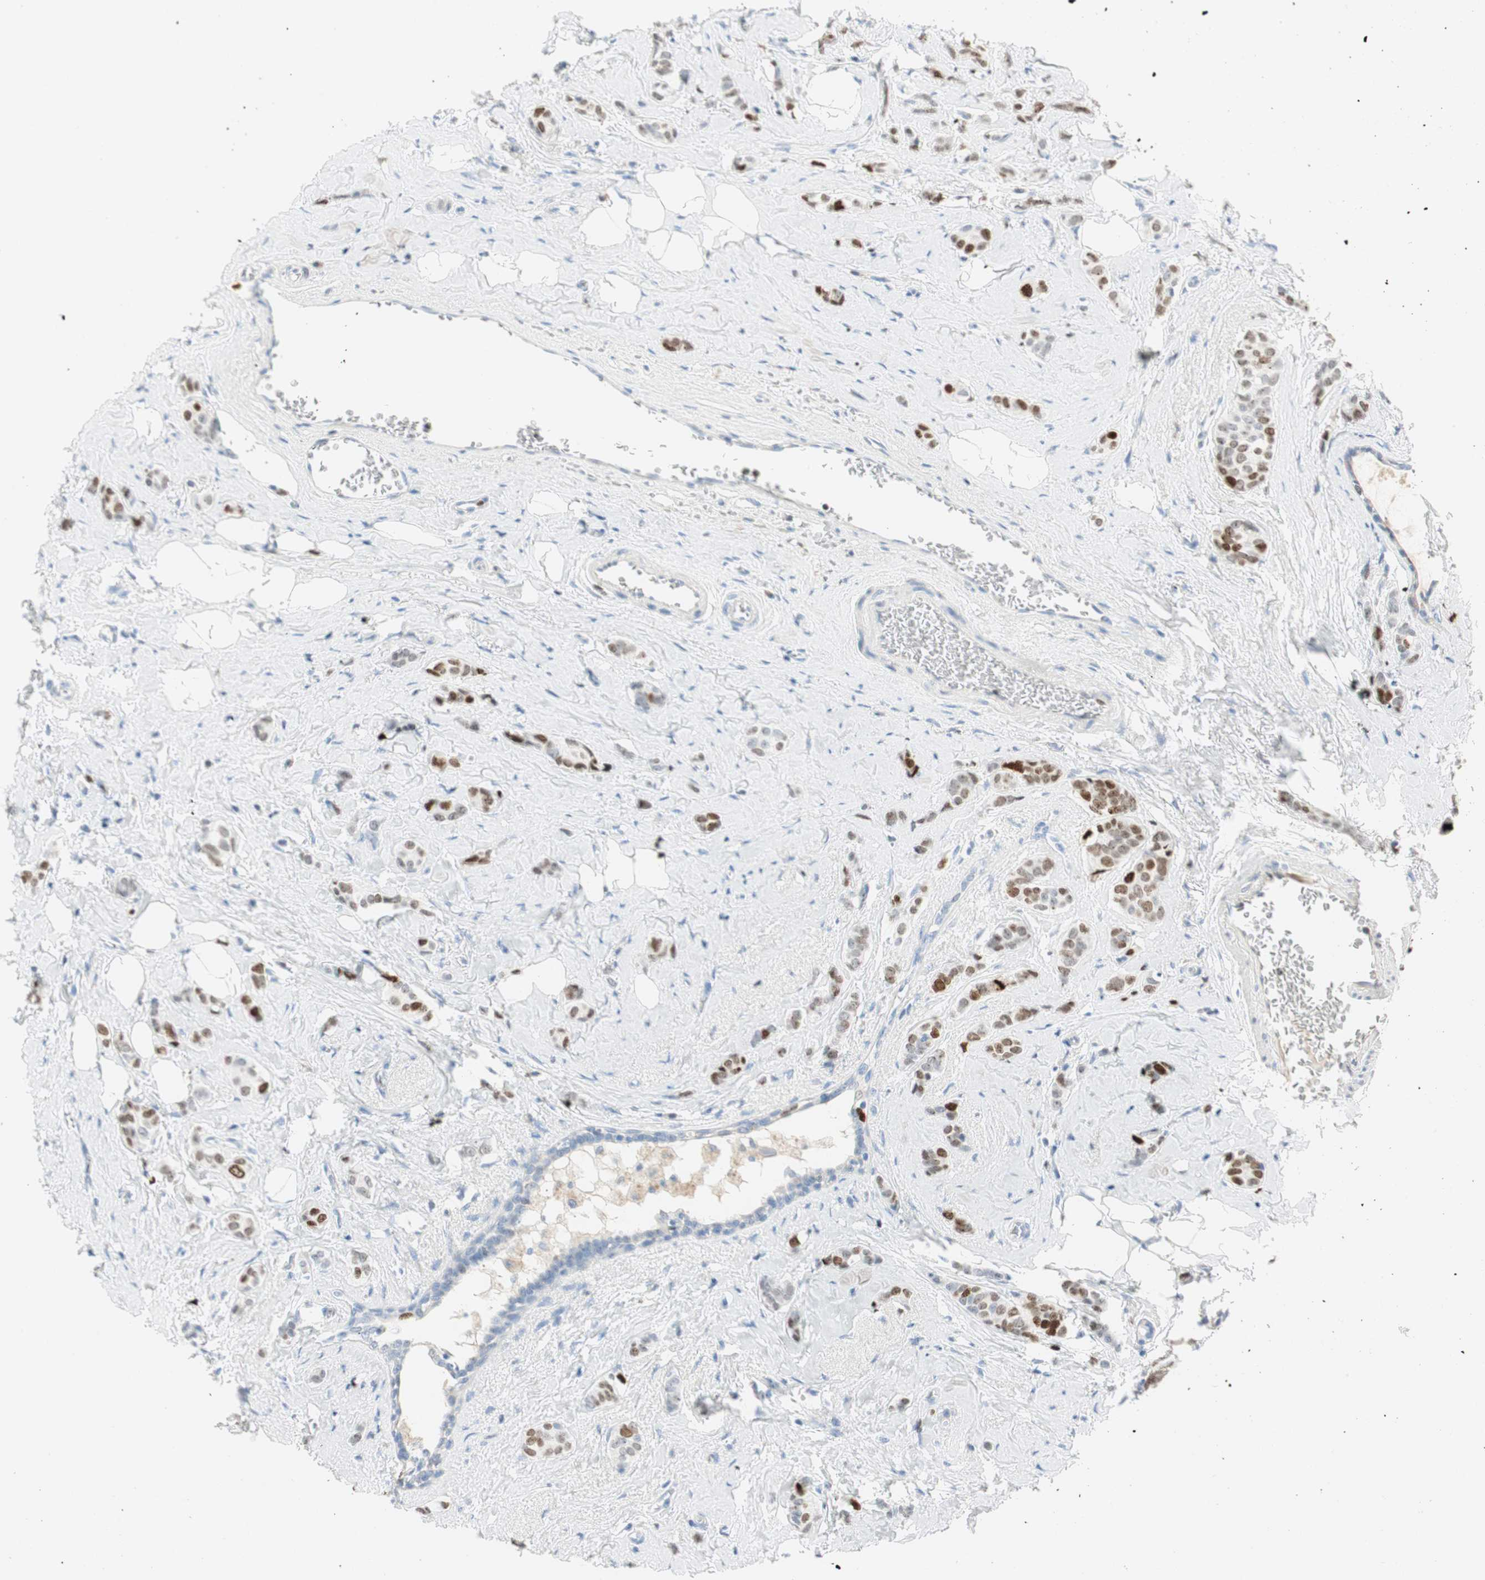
{"staining": {"intensity": "moderate", "quantity": "25%-75%", "location": "nuclear"}, "tissue": "breast cancer", "cell_type": "Tumor cells", "image_type": "cancer", "snomed": [{"axis": "morphology", "description": "Lobular carcinoma"}, {"axis": "topography", "description": "Breast"}], "caption": "Immunohistochemistry (IHC) of breast cancer (lobular carcinoma) demonstrates medium levels of moderate nuclear staining in about 25%-75% of tumor cells.", "gene": "EZH2", "patient": {"sex": "female", "age": 60}}